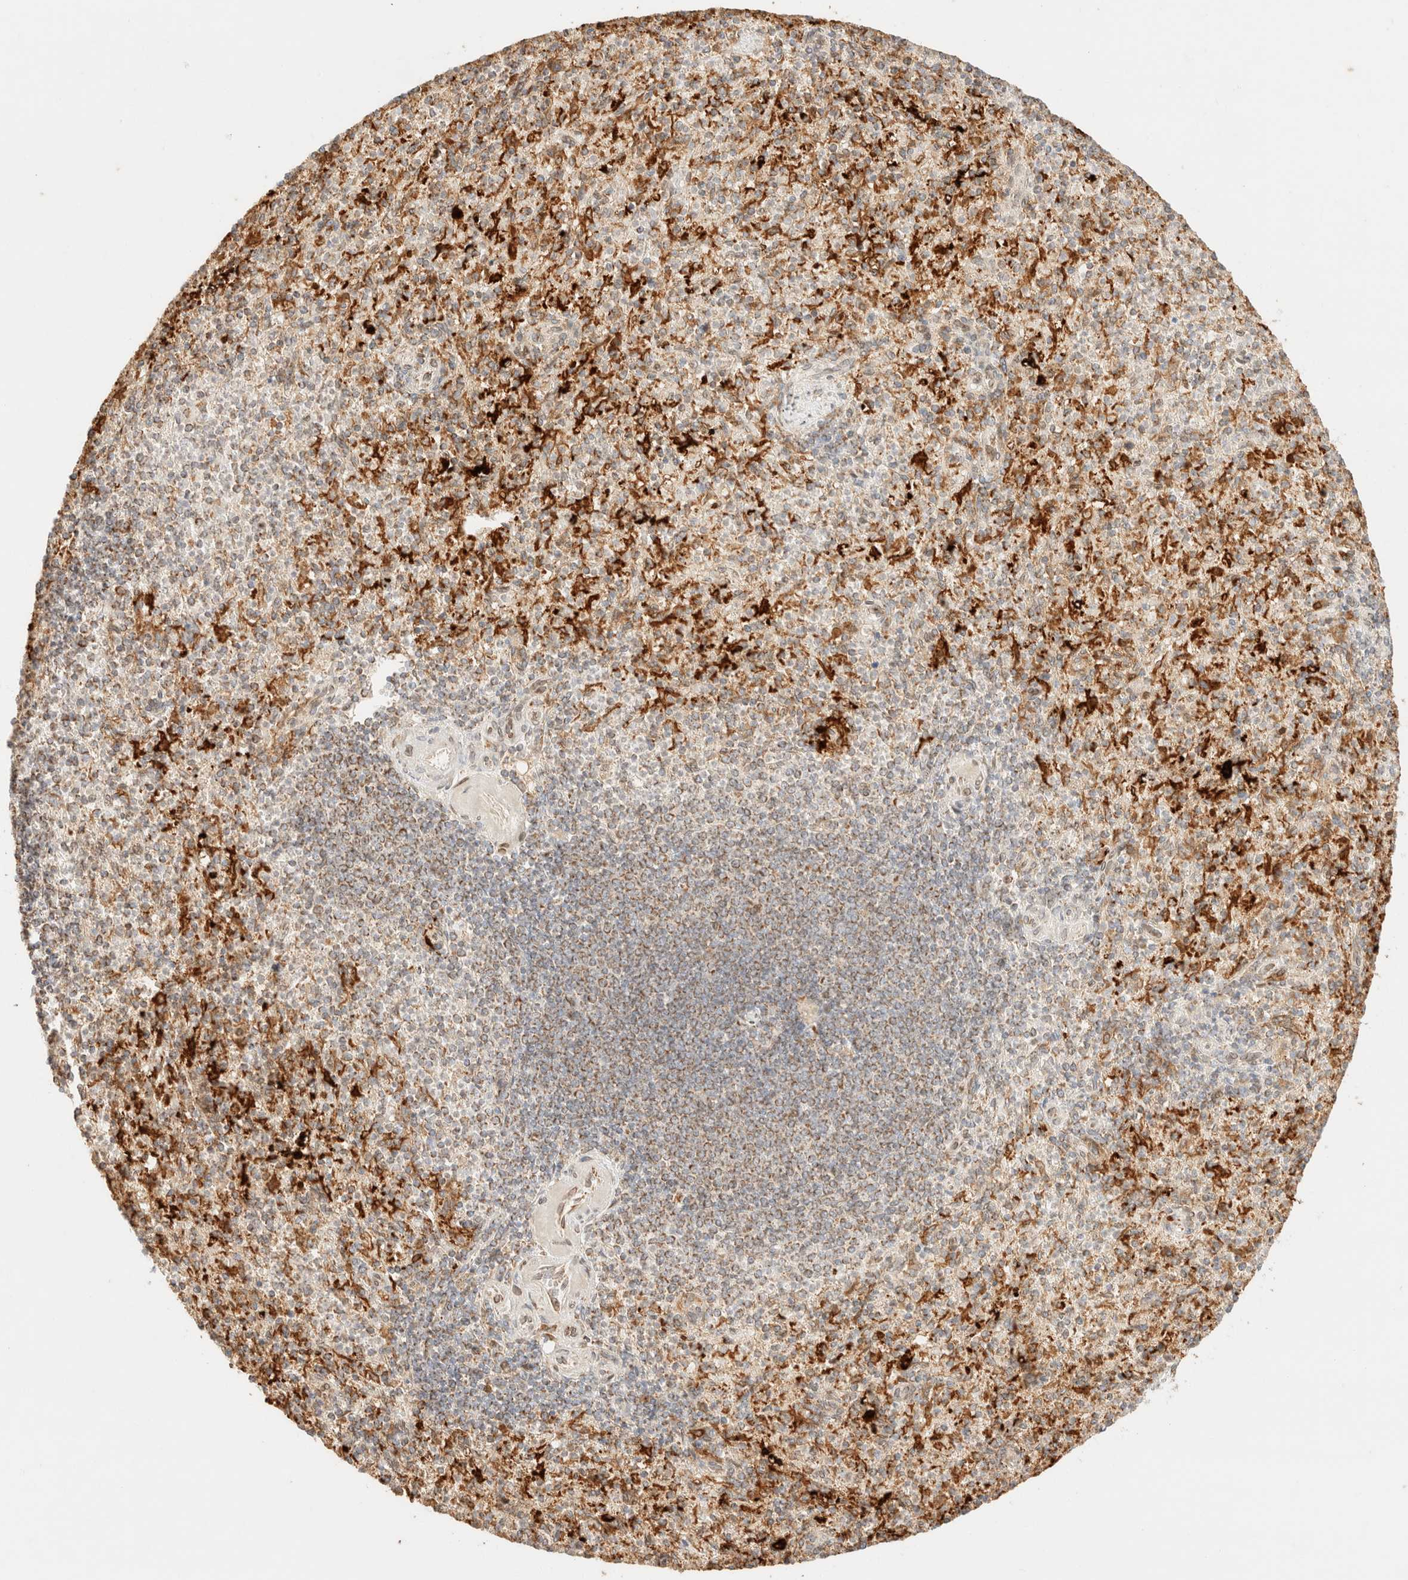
{"staining": {"intensity": "weak", "quantity": "25%-75%", "location": "cytoplasmic/membranous"}, "tissue": "spleen", "cell_type": "Cells in red pulp", "image_type": "normal", "snomed": [{"axis": "morphology", "description": "Normal tissue, NOS"}, {"axis": "topography", "description": "Spleen"}], "caption": "Spleen stained with IHC exhibits weak cytoplasmic/membranous staining in approximately 25%-75% of cells in red pulp. The staining was performed using DAB (3,3'-diaminobenzidine) to visualize the protein expression in brown, while the nuclei were stained in blue with hematoxylin (Magnification: 20x).", "gene": "TACO1", "patient": {"sex": "female", "age": 74}}